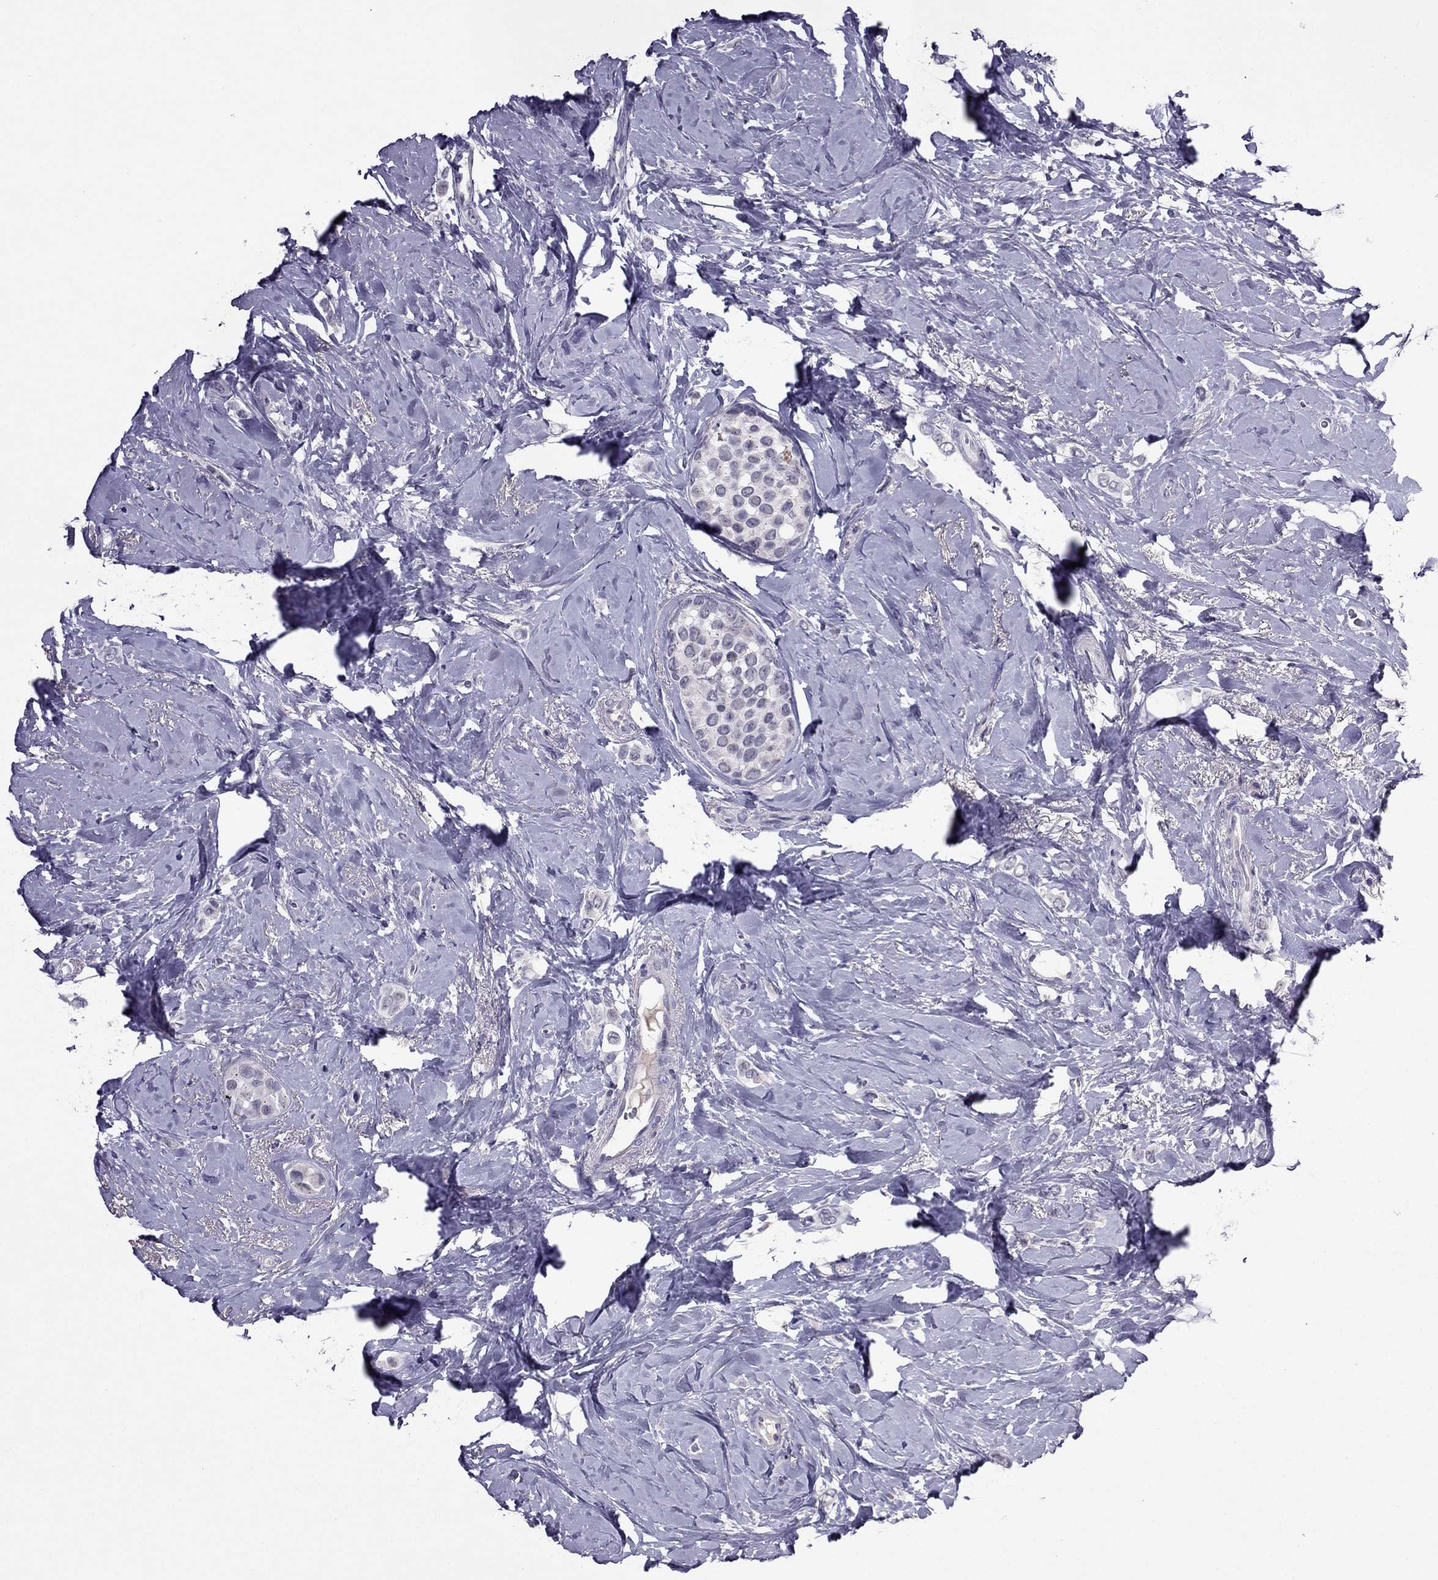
{"staining": {"intensity": "negative", "quantity": "none", "location": "none"}, "tissue": "breast cancer", "cell_type": "Tumor cells", "image_type": "cancer", "snomed": [{"axis": "morphology", "description": "Lobular carcinoma"}, {"axis": "topography", "description": "Breast"}], "caption": "A high-resolution photomicrograph shows immunohistochemistry staining of lobular carcinoma (breast), which demonstrates no significant expression in tumor cells.", "gene": "MYBPH", "patient": {"sex": "female", "age": 66}}